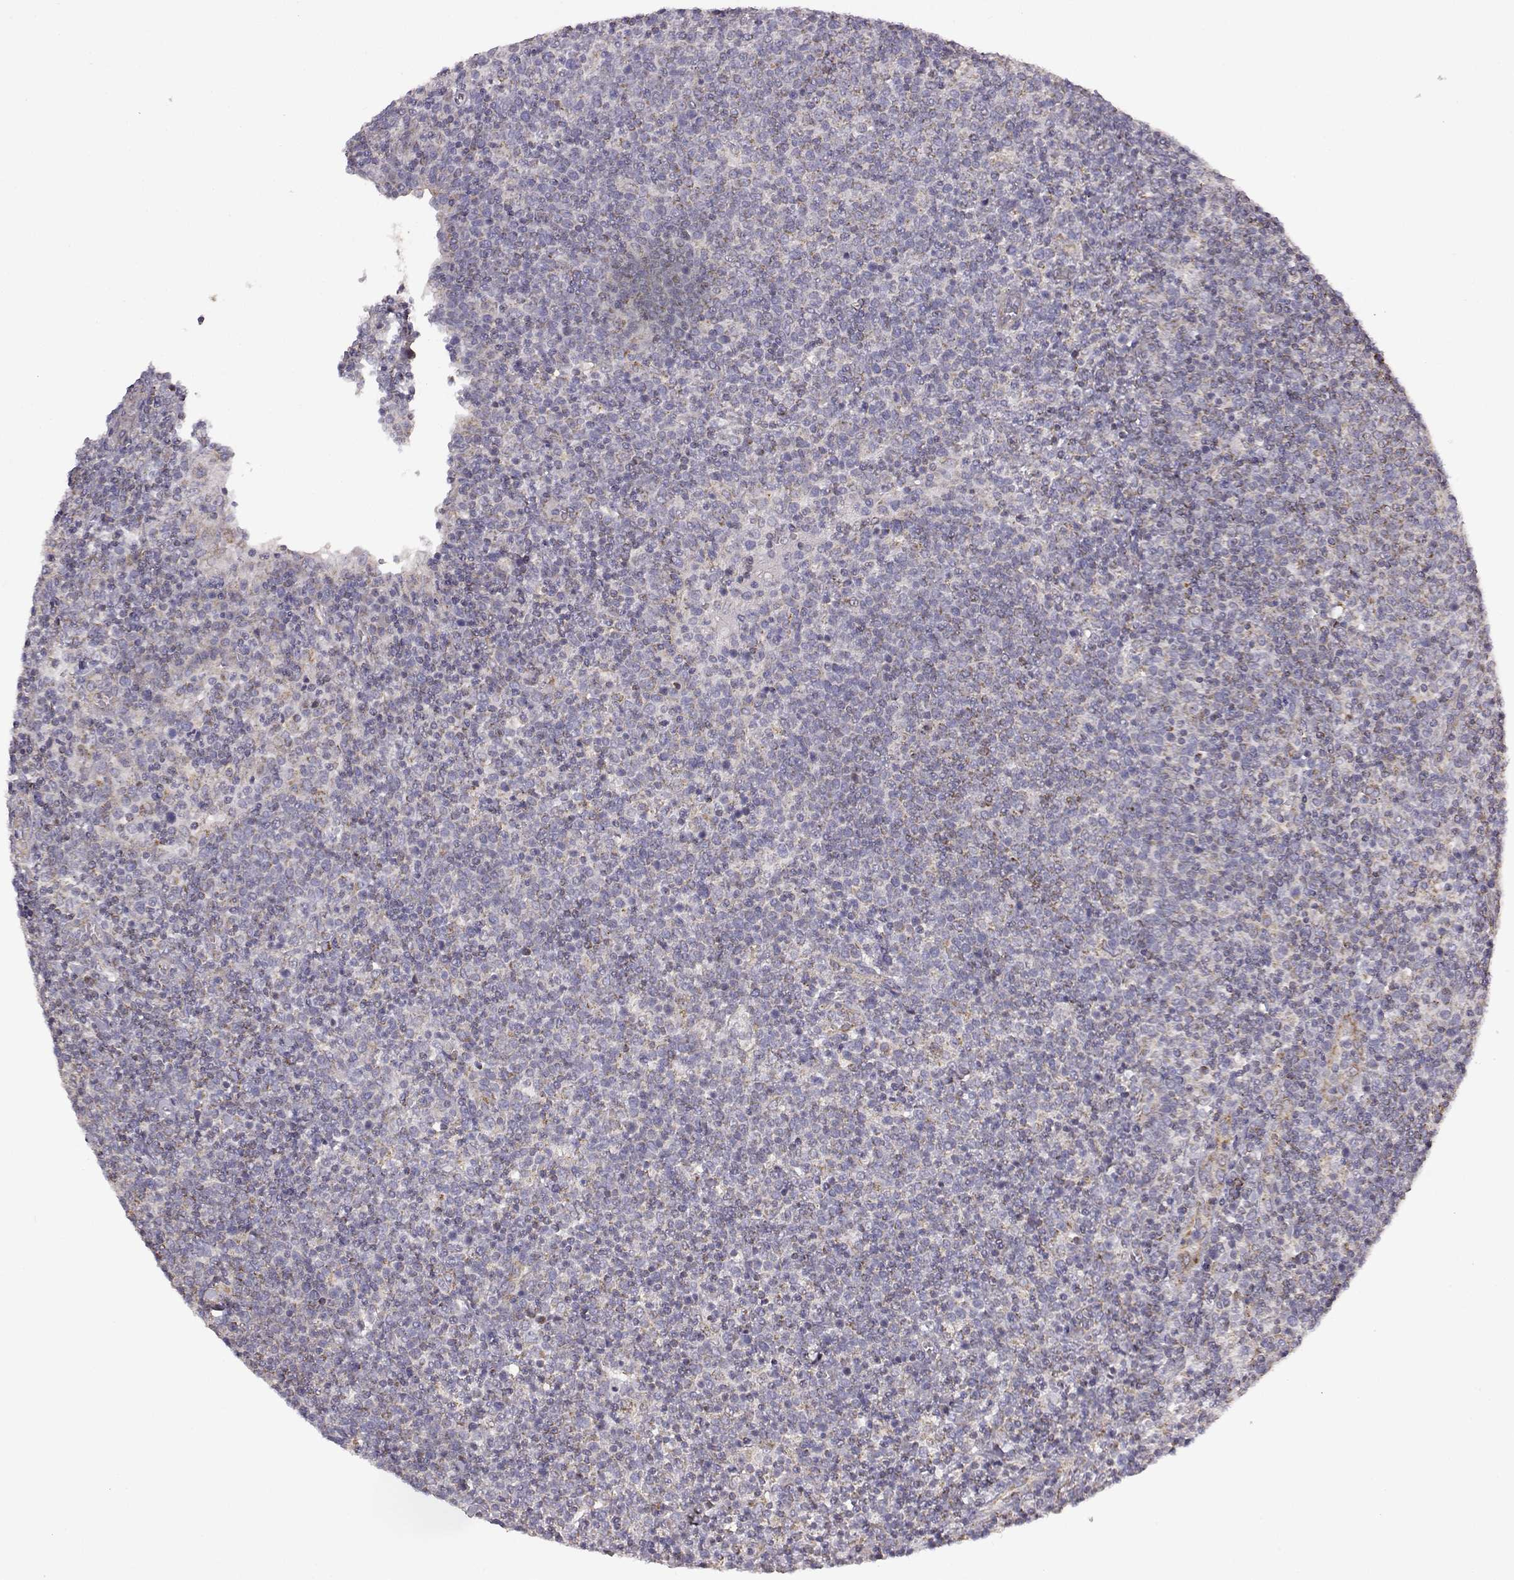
{"staining": {"intensity": "weak", "quantity": "<25%", "location": "cytoplasmic/membranous"}, "tissue": "lymphoma", "cell_type": "Tumor cells", "image_type": "cancer", "snomed": [{"axis": "morphology", "description": "Malignant lymphoma, non-Hodgkin's type, High grade"}, {"axis": "topography", "description": "Lymph node"}], "caption": "This is an immunohistochemistry image of human lymphoma. There is no positivity in tumor cells.", "gene": "DDC", "patient": {"sex": "male", "age": 61}}